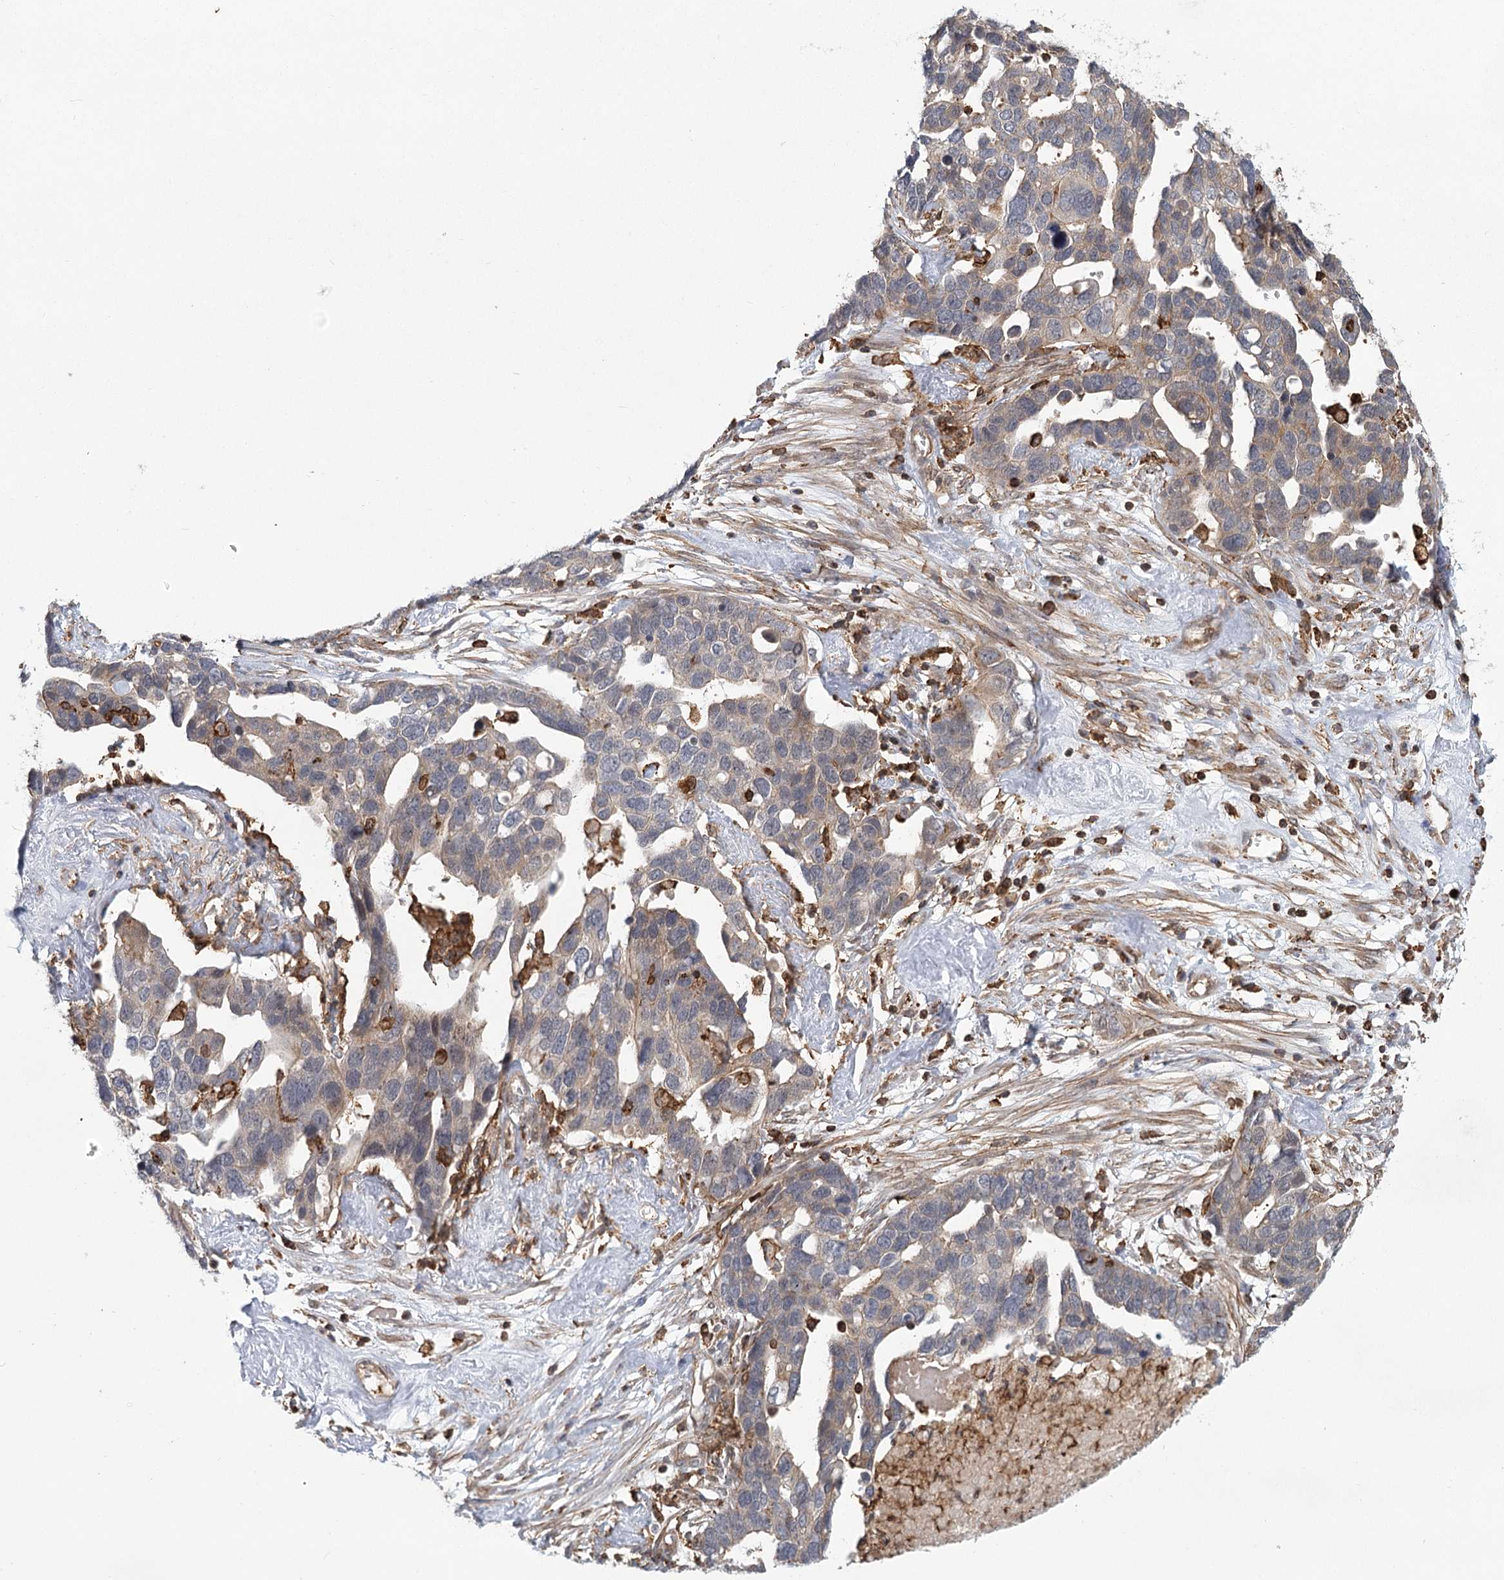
{"staining": {"intensity": "weak", "quantity": "<25%", "location": "cytoplasmic/membranous"}, "tissue": "ovarian cancer", "cell_type": "Tumor cells", "image_type": "cancer", "snomed": [{"axis": "morphology", "description": "Cystadenocarcinoma, serous, NOS"}, {"axis": "topography", "description": "Ovary"}], "caption": "Immunohistochemistry (IHC) micrograph of serous cystadenocarcinoma (ovarian) stained for a protein (brown), which displays no positivity in tumor cells.", "gene": "MEPE", "patient": {"sex": "female", "age": 54}}